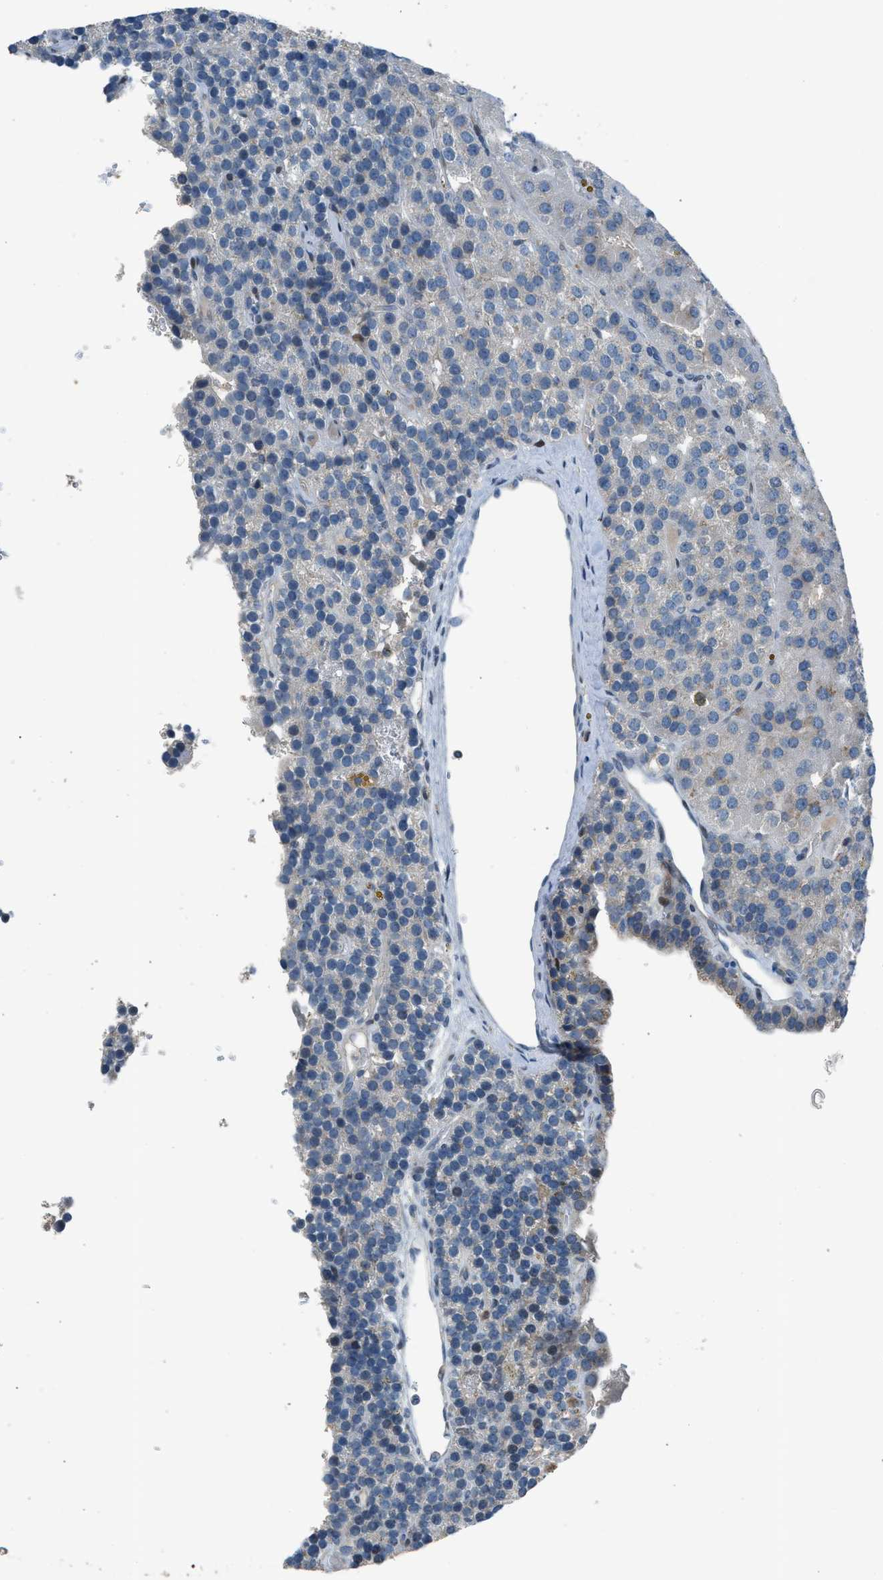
{"staining": {"intensity": "weak", "quantity": "<25%", "location": "cytoplasmic/membranous"}, "tissue": "parathyroid gland", "cell_type": "Glandular cells", "image_type": "normal", "snomed": [{"axis": "morphology", "description": "Normal tissue, NOS"}, {"axis": "morphology", "description": "Adenoma, NOS"}, {"axis": "topography", "description": "Parathyroid gland"}], "caption": "IHC image of unremarkable parathyroid gland stained for a protein (brown), which displays no positivity in glandular cells. (Immunohistochemistry, brightfield microscopy, high magnification).", "gene": "RNF41", "patient": {"sex": "female", "age": 86}}